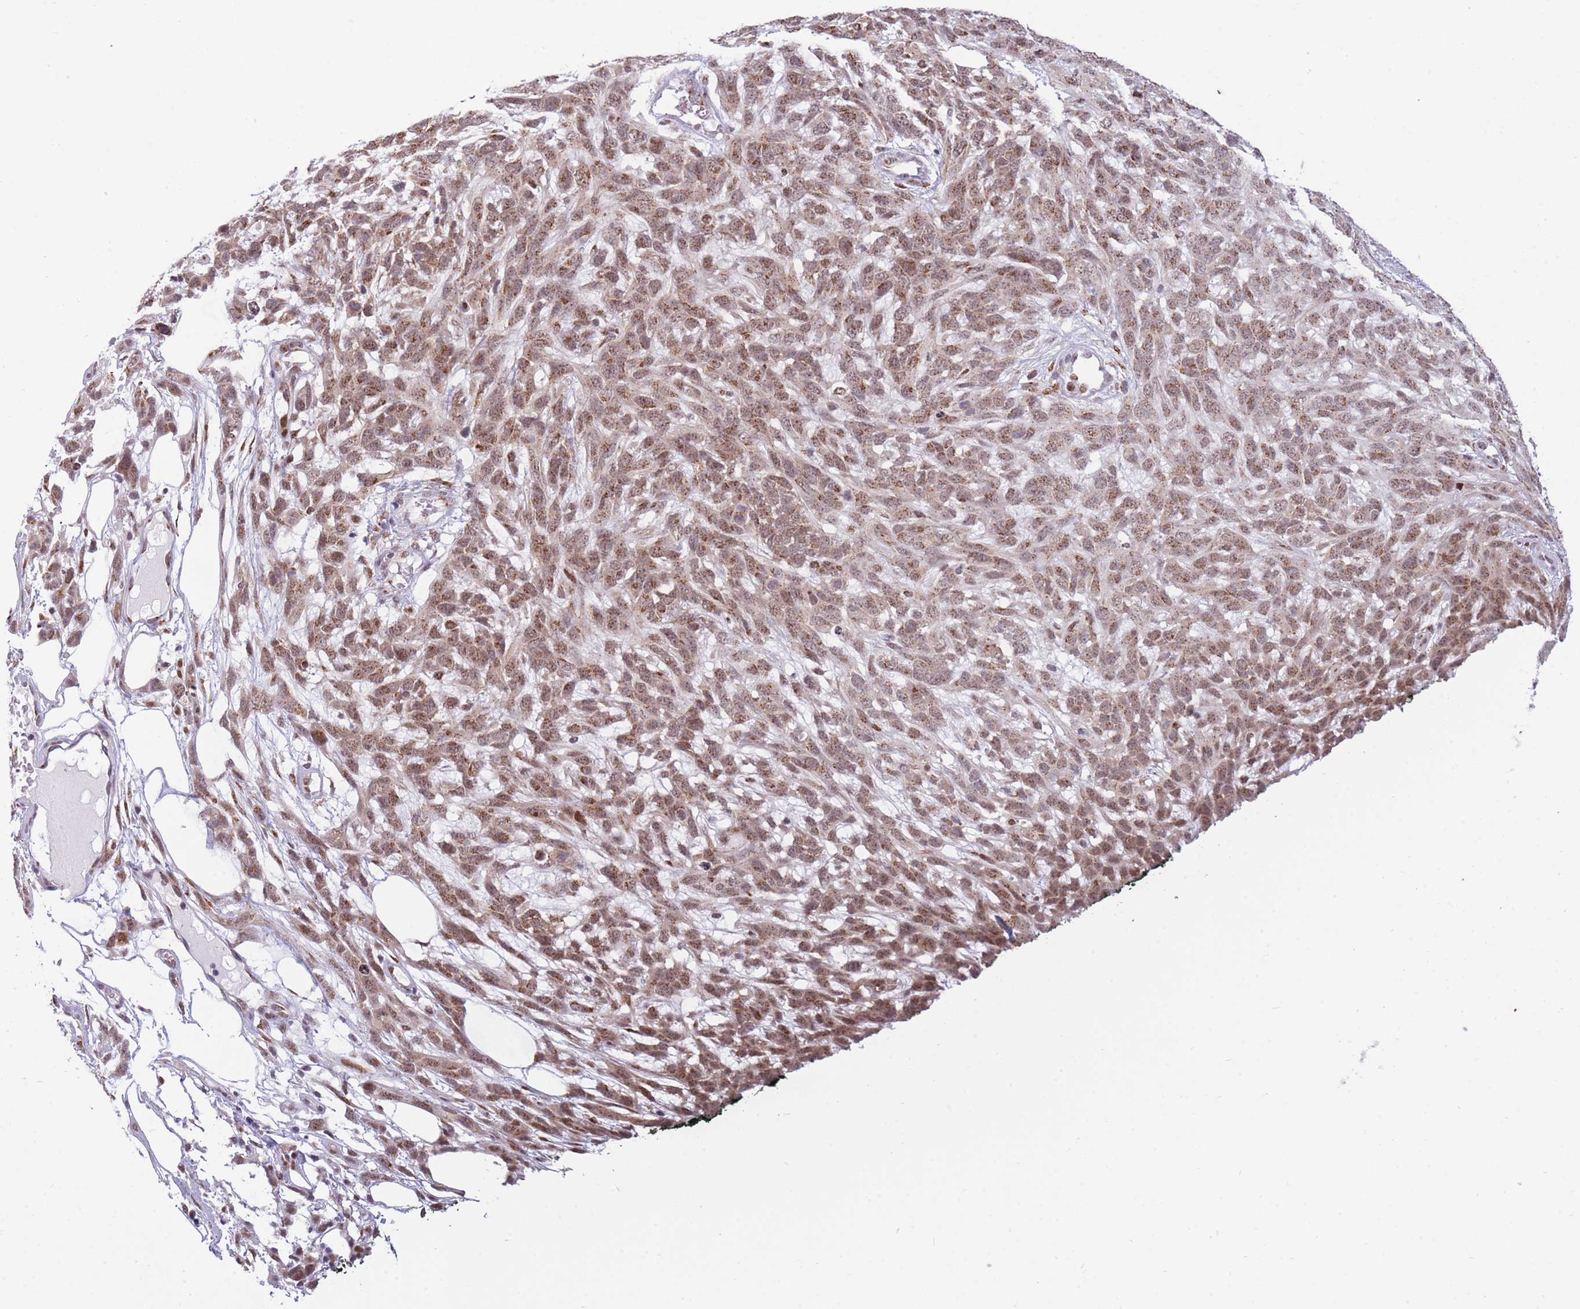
{"staining": {"intensity": "moderate", "quantity": ">75%", "location": "cytoplasmic/membranous,nuclear"}, "tissue": "melanoma", "cell_type": "Tumor cells", "image_type": "cancer", "snomed": [{"axis": "morphology", "description": "Normal morphology"}, {"axis": "morphology", "description": "Malignant melanoma, NOS"}, {"axis": "topography", "description": "Skin"}], "caption": "Immunohistochemistry (IHC) of melanoma reveals medium levels of moderate cytoplasmic/membranous and nuclear expression in about >75% of tumor cells.", "gene": "INO80C", "patient": {"sex": "female", "age": 72}}